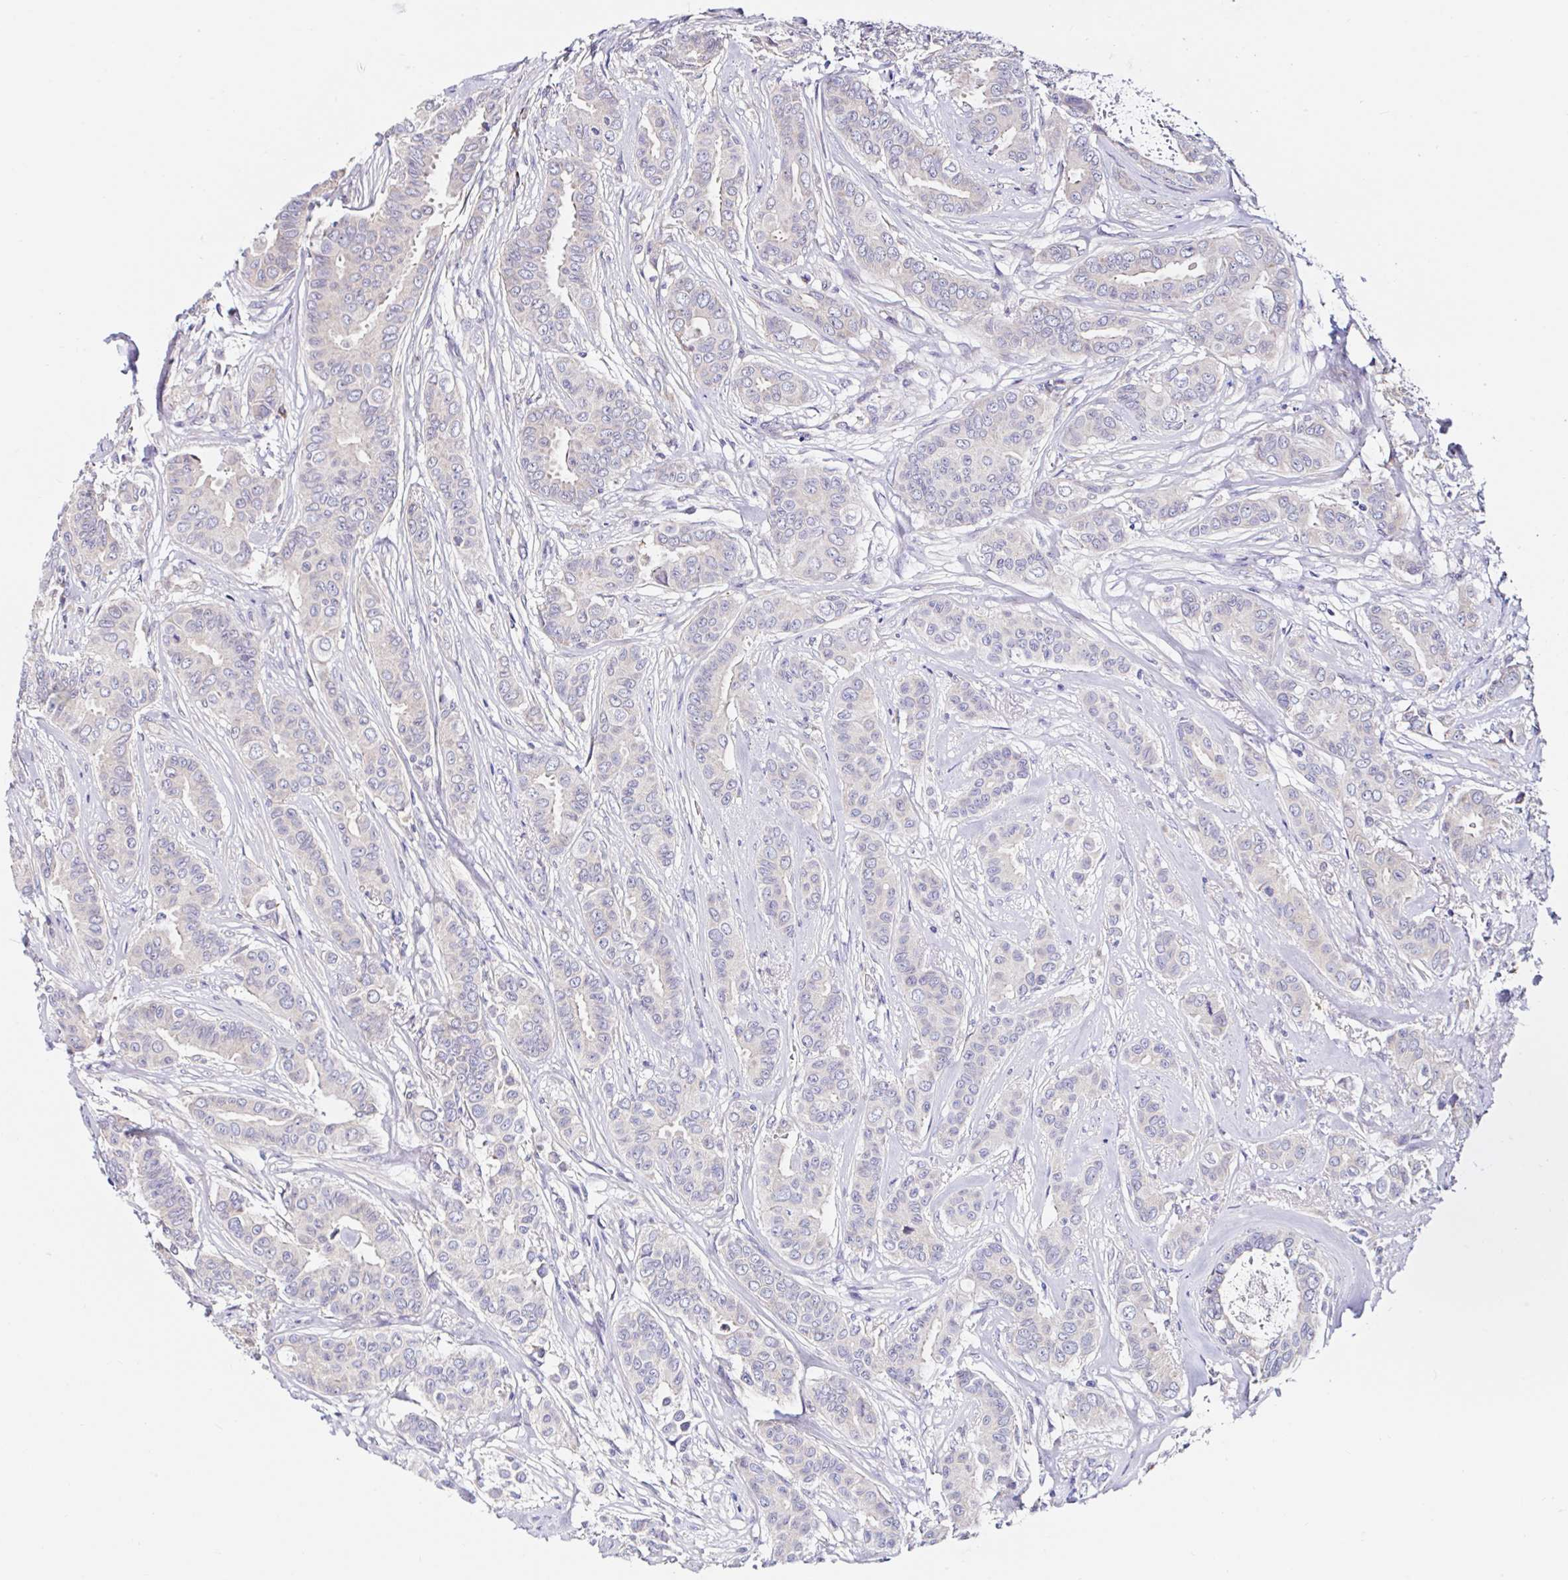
{"staining": {"intensity": "weak", "quantity": "25%-75%", "location": "cytoplasmic/membranous"}, "tissue": "breast cancer", "cell_type": "Tumor cells", "image_type": "cancer", "snomed": [{"axis": "morphology", "description": "Duct carcinoma"}, {"axis": "topography", "description": "Breast"}], "caption": "Infiltrating ductal carcinoma (breast) stained with IHC displays weak cytoplasmic/membranous staining in approximately 25%-75% of tumor cells.", "gene": "VSIG2", "patient": {"sex": "female", "age": 45}}